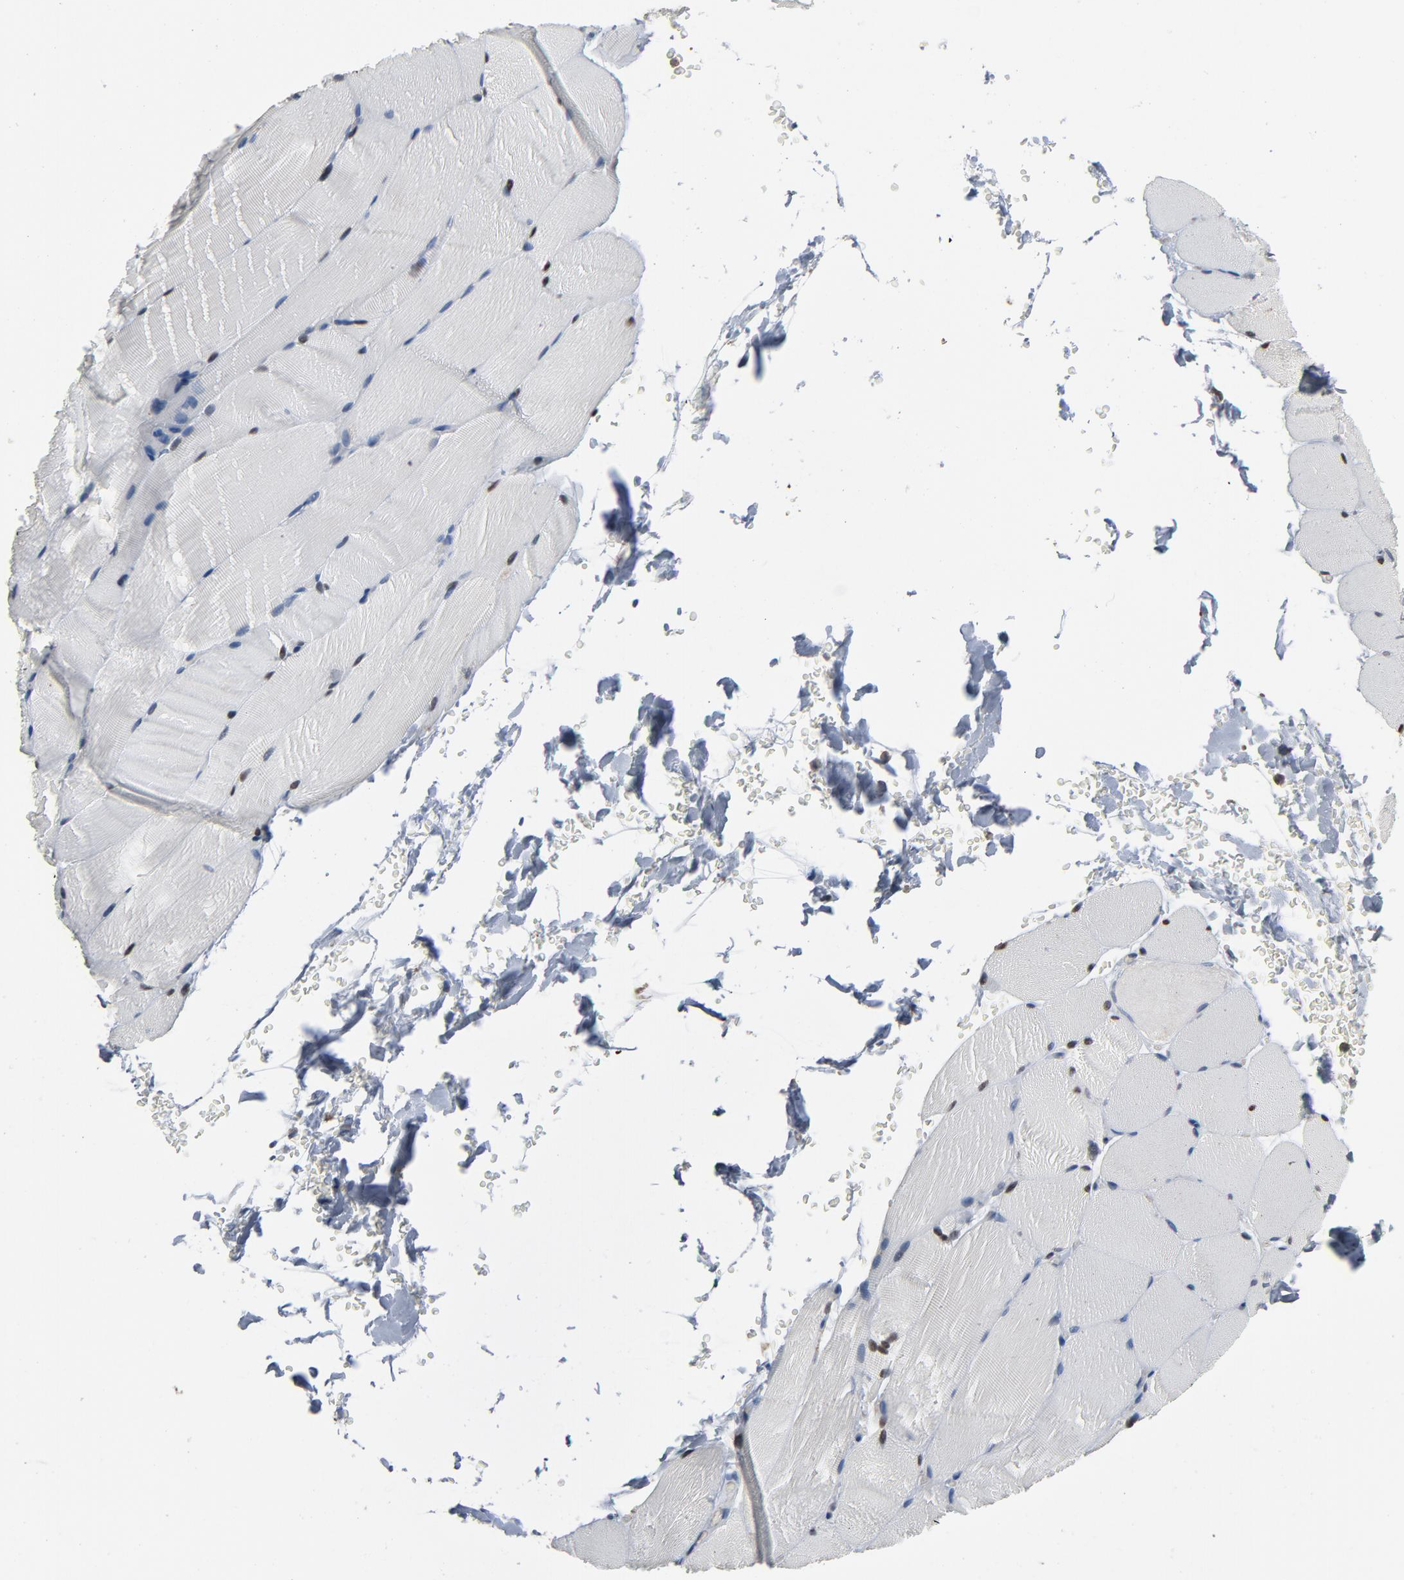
{"staining": {"intensity": "moderate", "quantity": "<25%", "location": "nuclear"}, "tissue": "skeletal muscle", "cell_type": "Myocytes", "image_type": "normal", "snomed": [{"axis": "morphology", "description": "Normal tissue, NOS"}, {"axis": "topography", "description": "Skeletal muscle"}, {"axis": "topography", "description": "Parathyroid gland"}], "caption": "Myocytes reveal low levels of moderate nuclear staining in approximately <25% of cells in normal human skeletal muscle. Using DAB (3,3'-diaminobenzidine) (brown) and hematoxylin (blue) stains, captured at high magnification using brightfield microscopy.", "gene": "SOX6", "patient": {"sex": "female", "age": 37}}